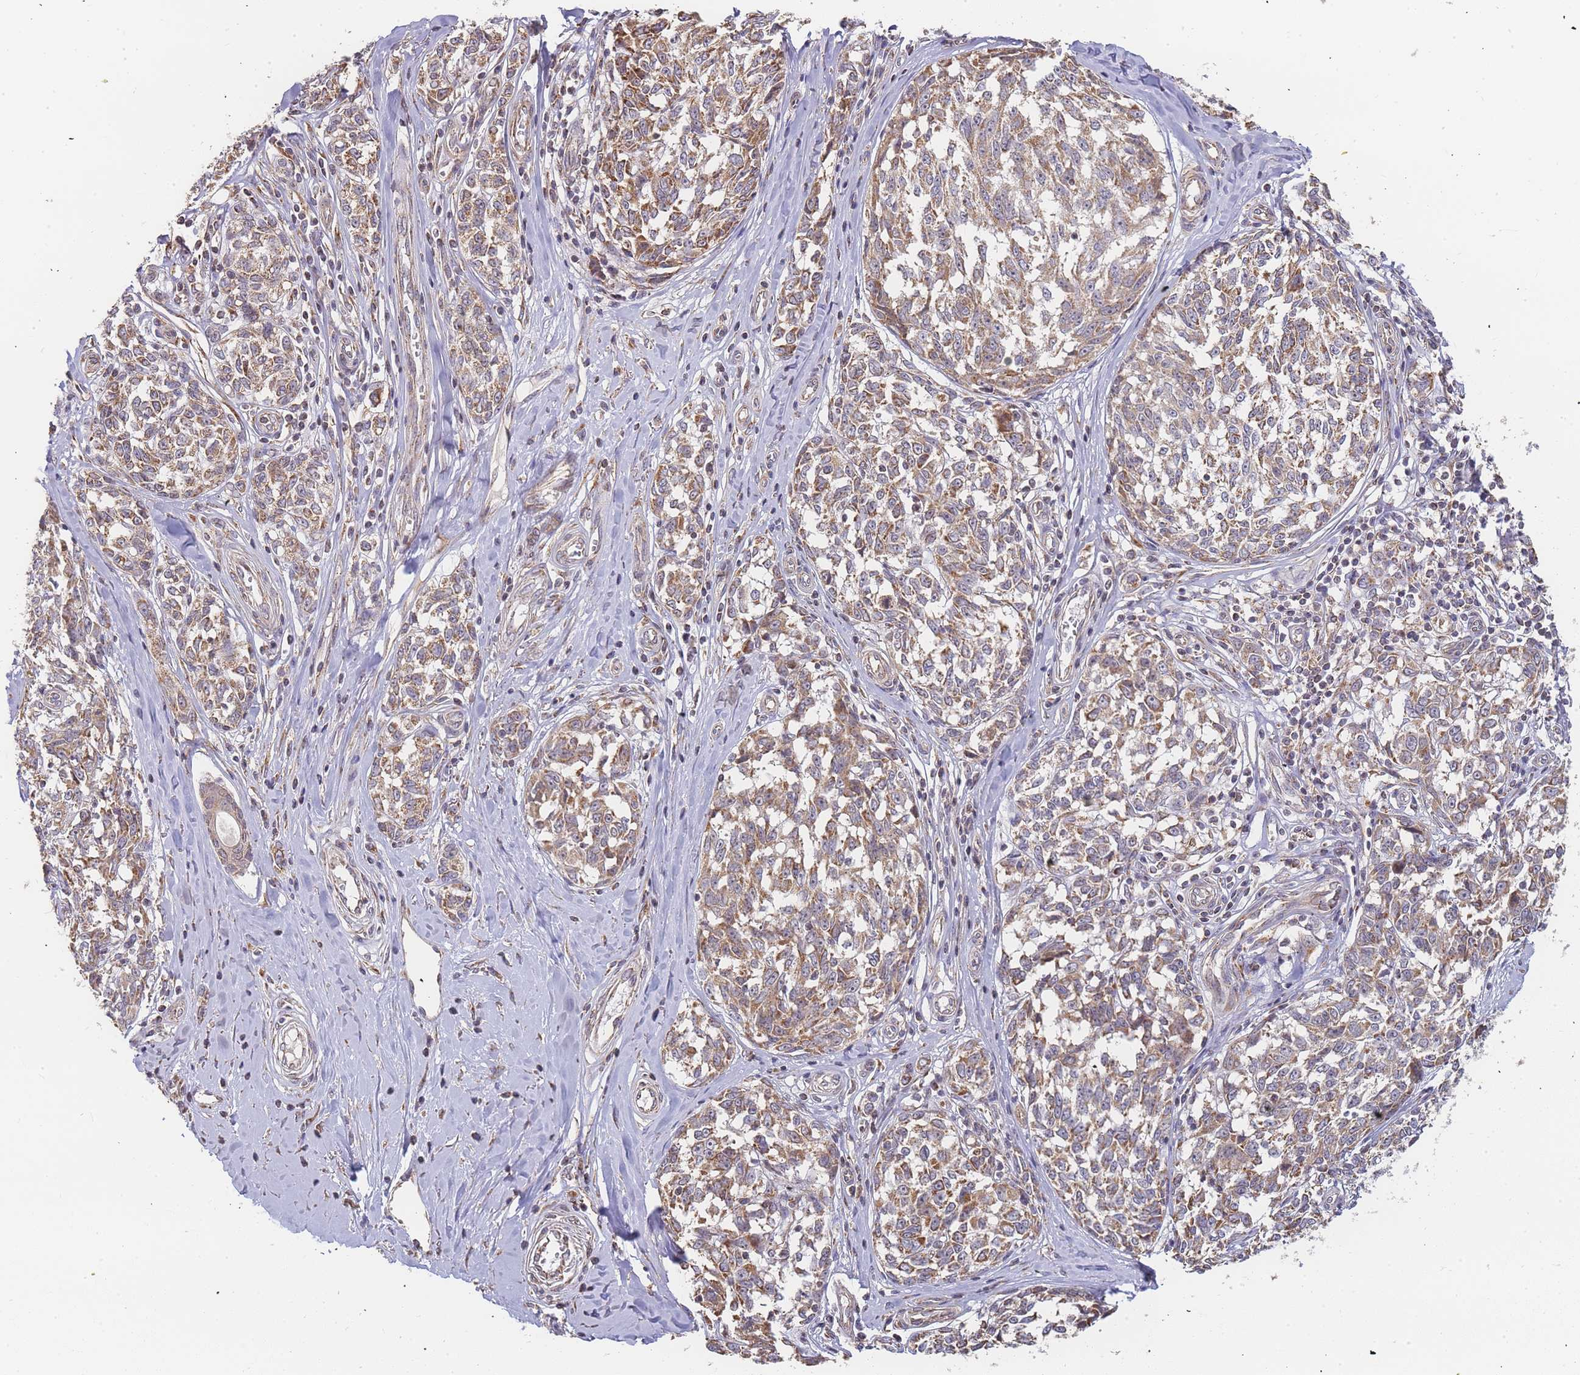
{"staining": {"intensity": "moderate", "quantity": ">75%", "location": "cytoplasmic/membranous"}, "tissue": "melanoma", "cell_type": "Tumor cells", "image_type": "cancer", "snomed": [{"axis": "morphology", "description": "Normal tissue, NOS"}, {"axis": "morphology", "description": "Malignant melanoma, NOS"}, {"axis": "topography", "description": "Skin"}], "caption": "Malignant melanoma tissue displays moderate cytoplasmic/membranous positivity in approximately >75% of tumor cells", "gene": "ADCY9", "patient": {"sex": "female", "age": 64}}